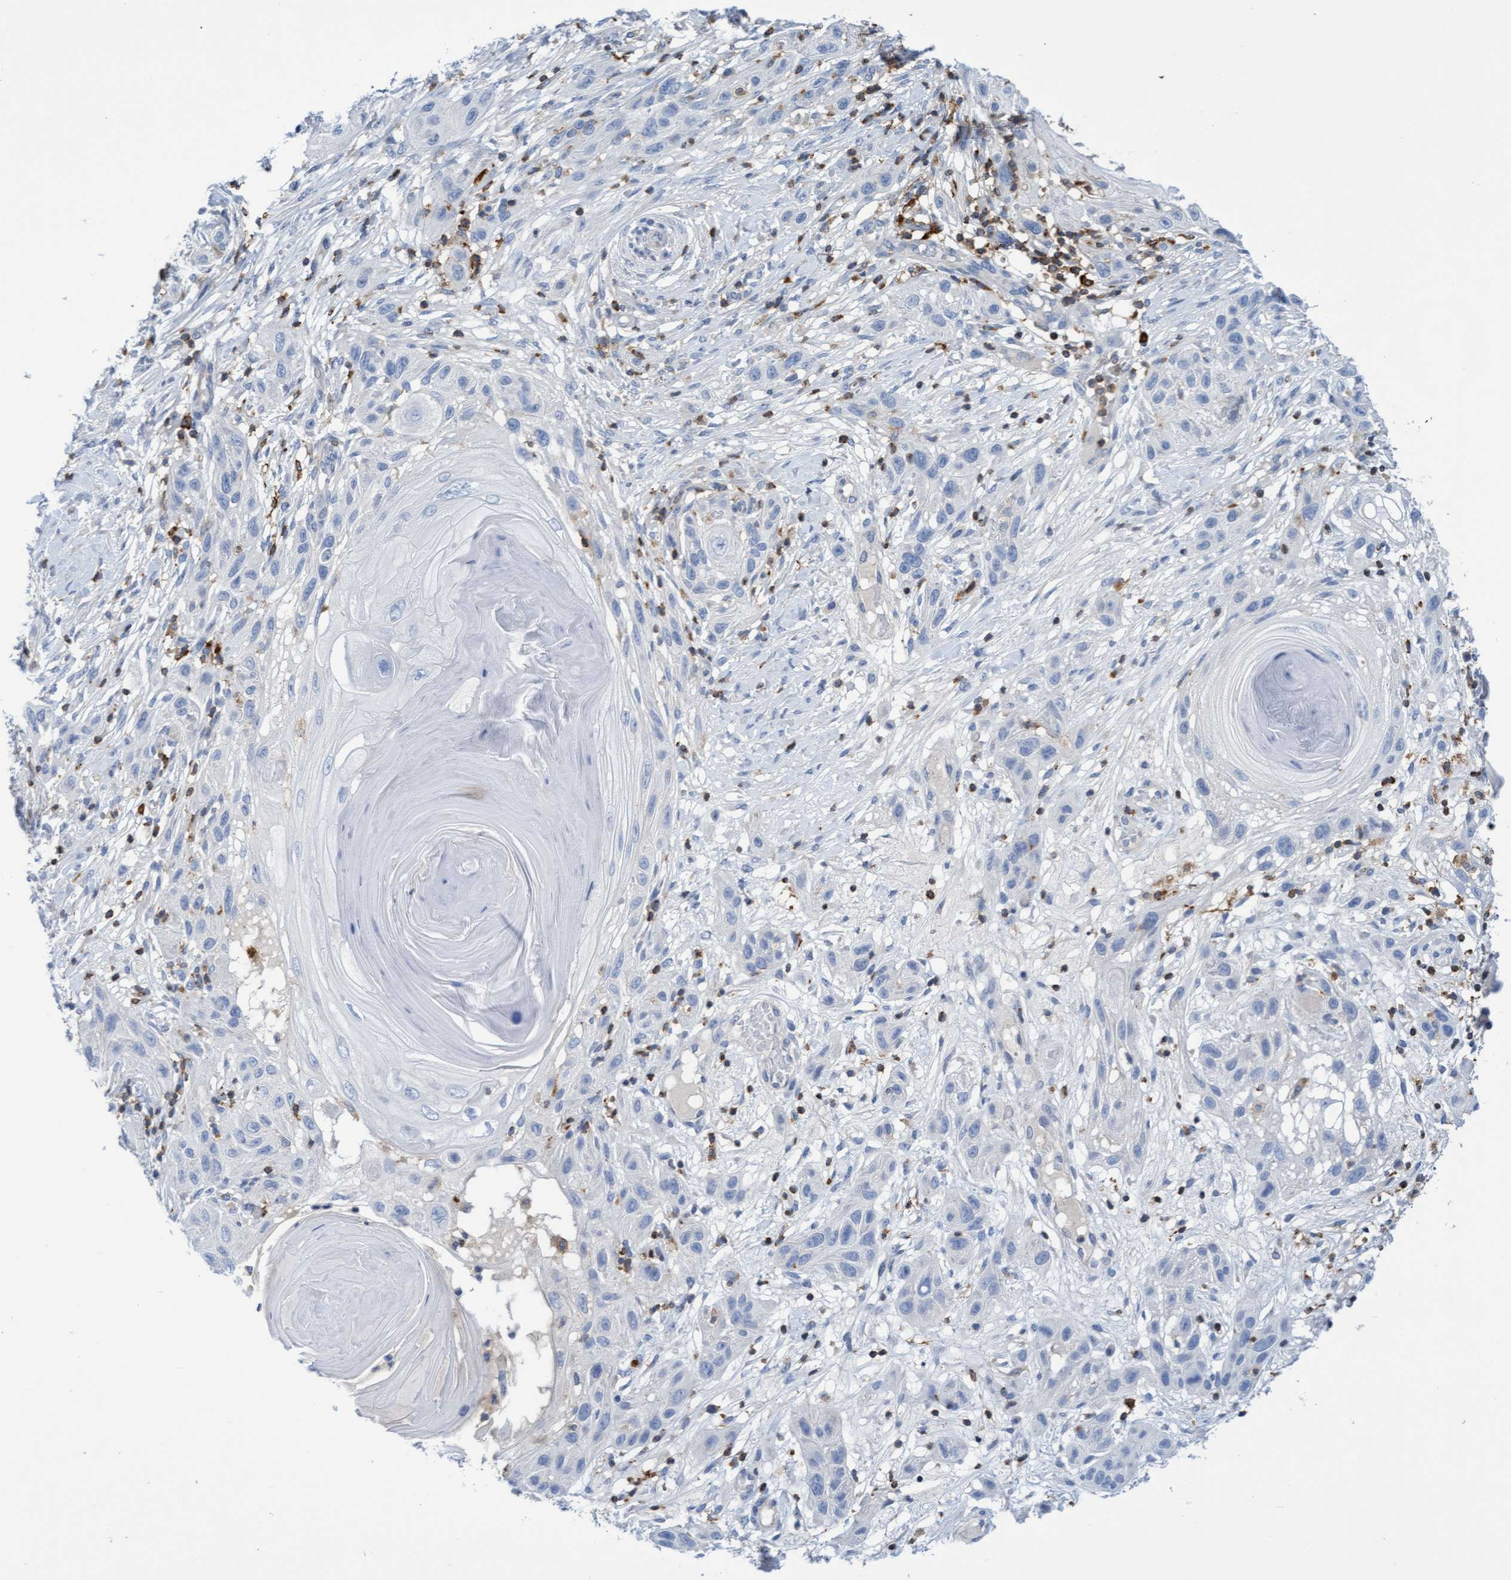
{"staining": {"intensity": "negative", "quantity": "none", "location": "none"}, "tissue": "skin cancer", "cell_type": "Tumor cells", "image_type": "cancer", "snomed": [{"axis": "morphology", "description": "Squamous cell carcinoma, NOS"}, {"axis": "topography", "description": "Skin"}], "caption": "There is no significant staining in tumor cells of skin cancer (squamous cell carcinoma).", "gene": "FNBP1", "patient": {"sex": "female", "age": 96}}